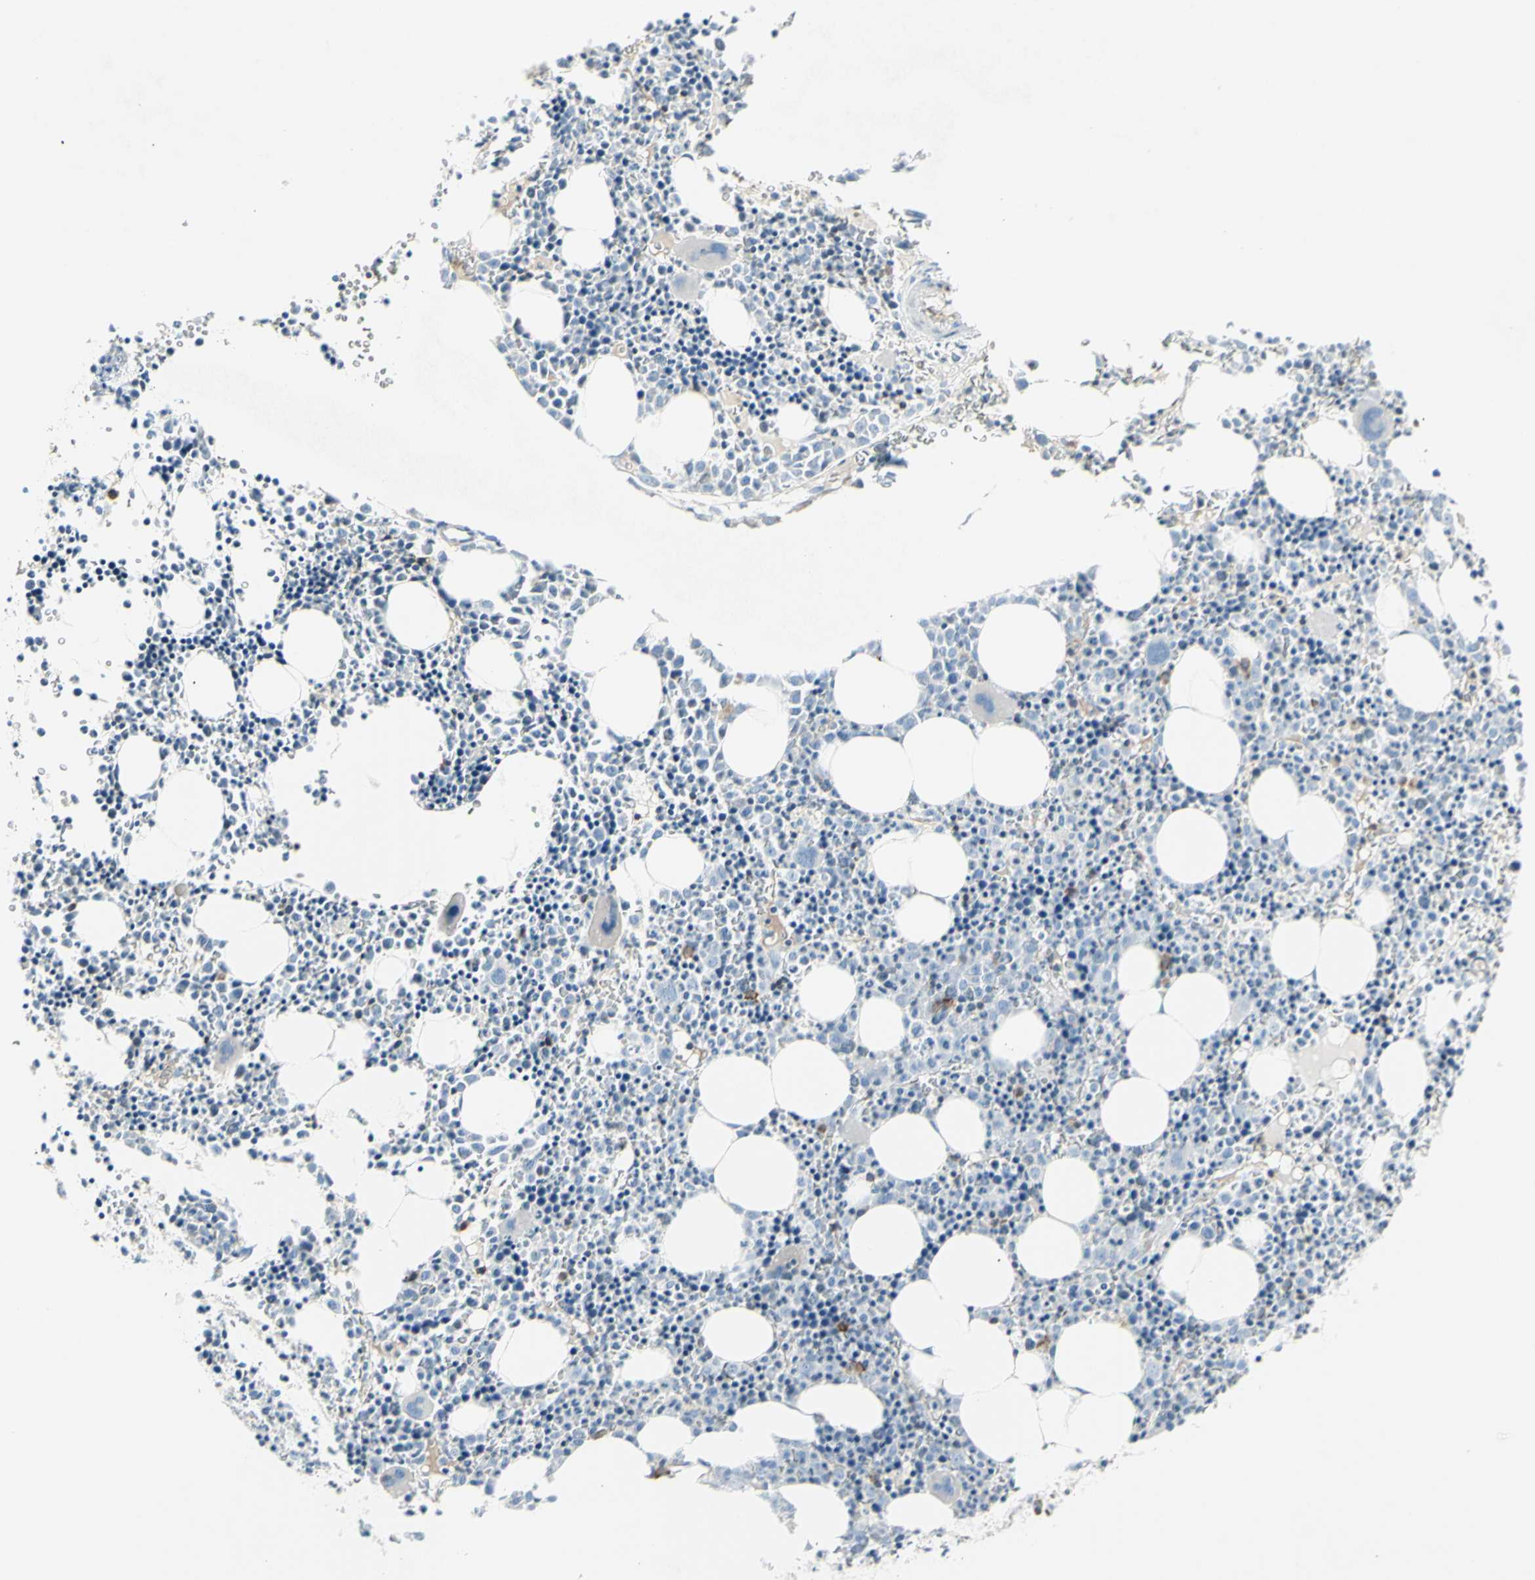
{"staining": {"intensity": "moderate", "quantity": "<25%", "location": "cytoplasmic/membranous"}, "tissue": "bone marrow", "cell_type": "Hematopoietic cells", "image_type": "normal", "snomed": [{"axis": "morphology", "description": "Normal tissue, NOS"}, {"axis": "morphology", "description": "Inflammation, NOS"}, {"axis": "topography", "description": "Bone marrow"}], "caption": "This histopathology image displays immunohistochemistry (IHC) staining of unremarkable human bone marrow, with low moderate cytoplasmic/membranous positivity in approximately <25% of hematopoietic cells.", "gene": "MUC1", "patient": {"sex": "female", "age": 17}}